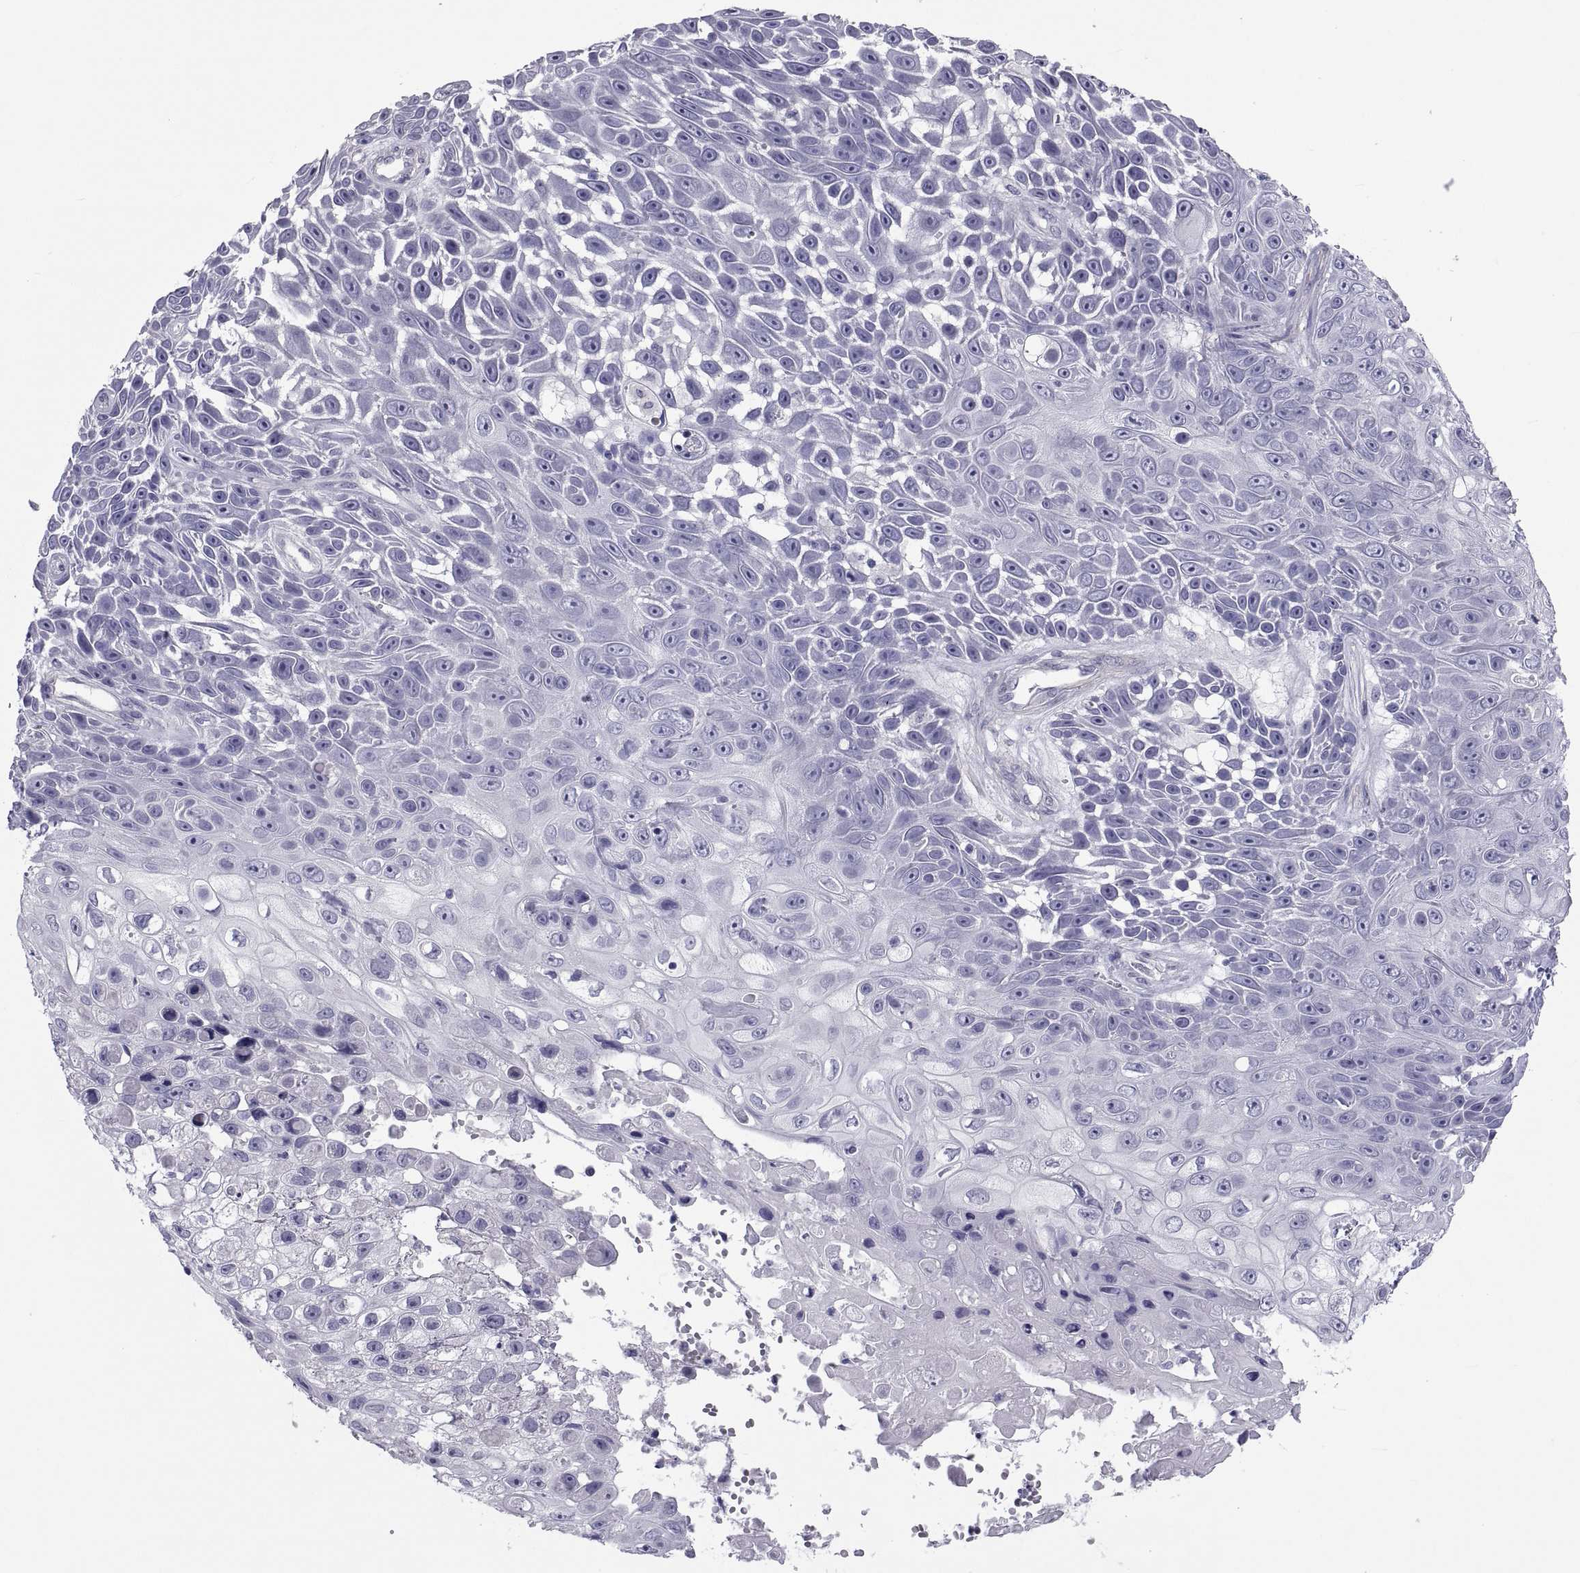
{"staining": {"intensity": "negative", "quantity": "none", "location": "none"}, "tissue": "skin cancer", "cell_type": "Tumor cells", "image_type": "cancer", "snomed": [{"axis": "morphology", "description": "Squamous cell carcinoma, NOS"}, {"axis": "topography", "description": "Skin"}], "caption": "Immunohistochemistry photomicrograph of neoplastic tissue: skin squamous cell carcinoma stained with DAB exhibits no significant protein positivity in tumor cells.", "gene": "MAGEB1", "patient": {"sex": "male", "age": 82}}